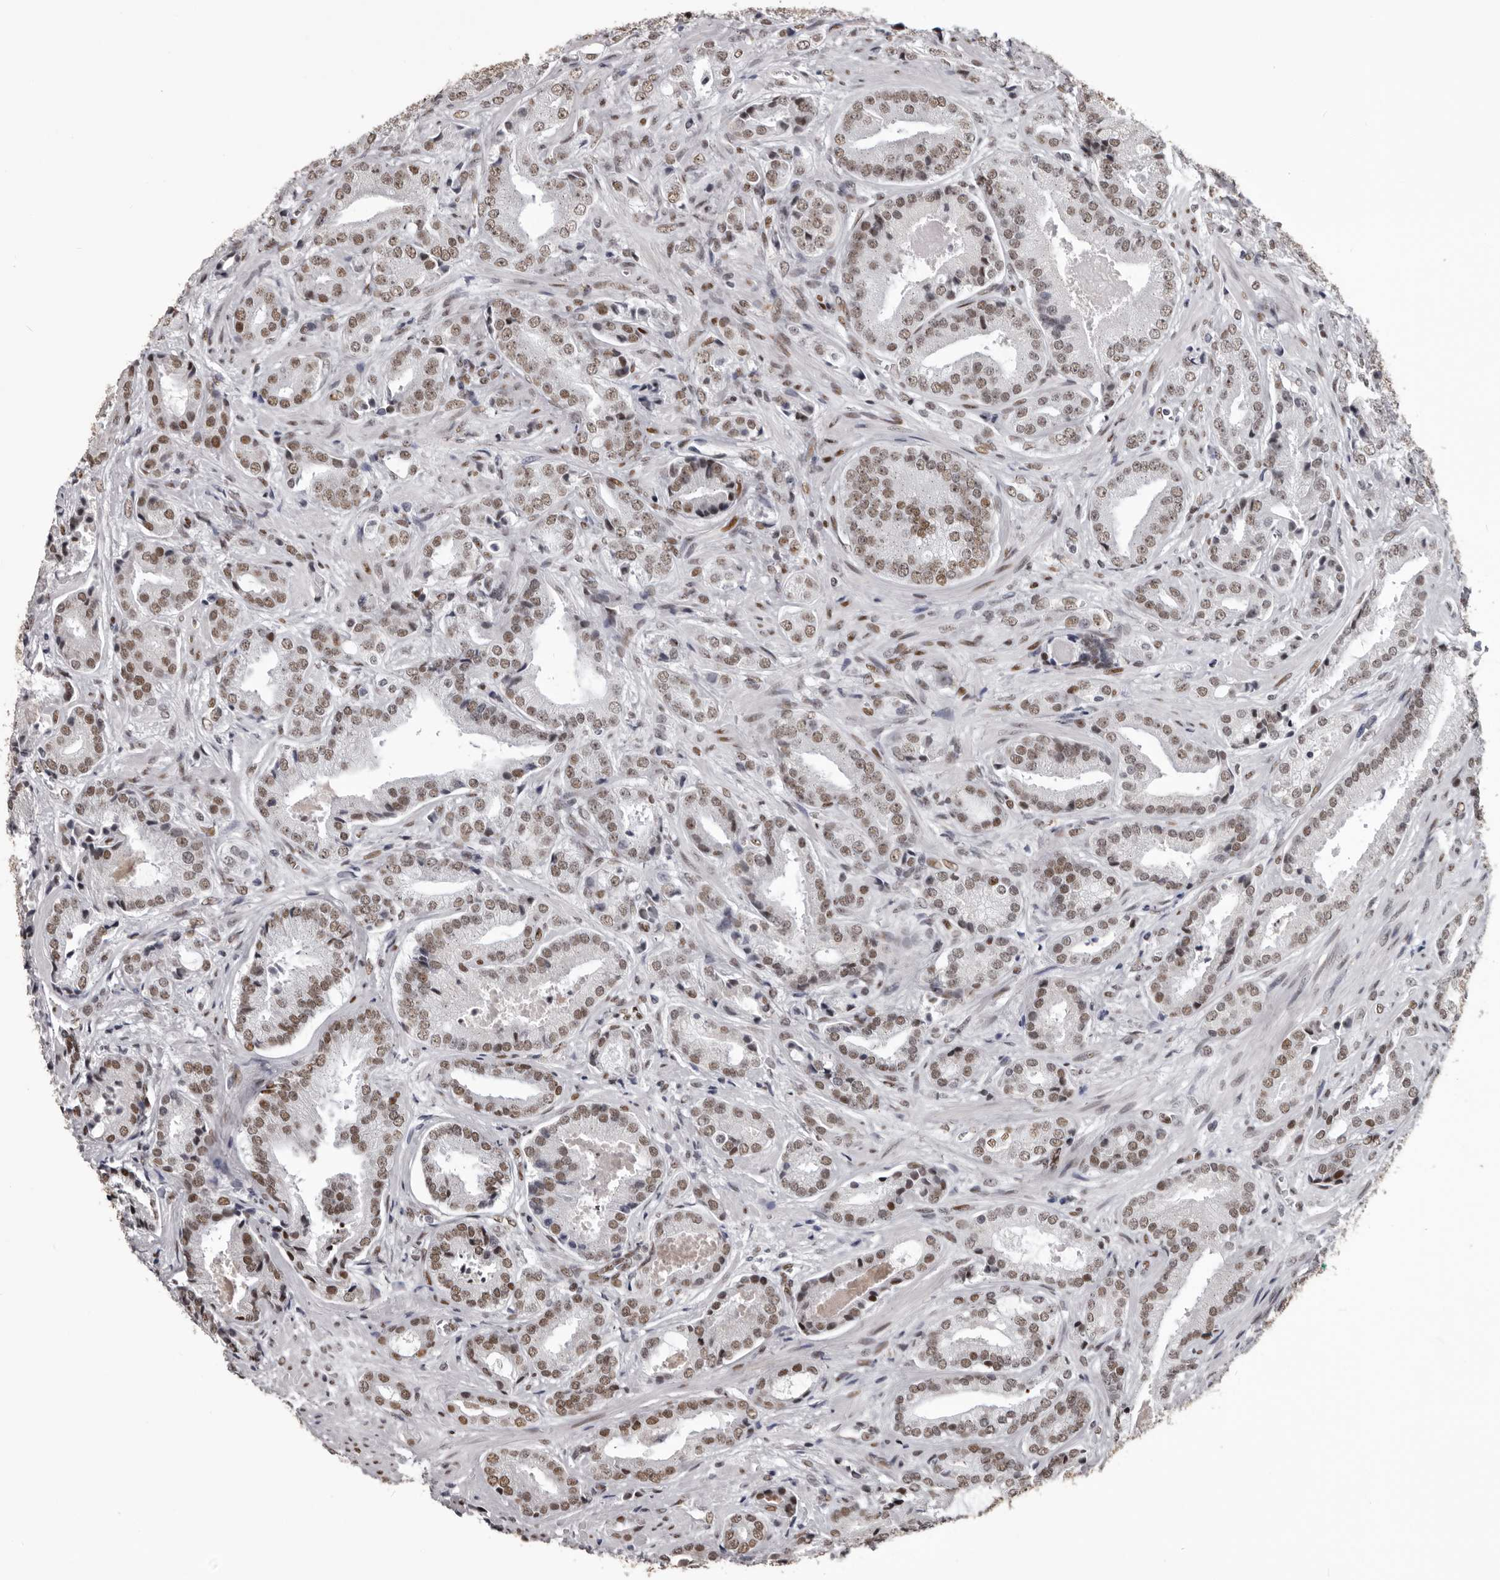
{"staining": {"intensity": "weak", "quantity": ">75%", "location": "nuclear"}, "tissue": "prostate cancer", "cell_type": "Tumor cells", "image_type": "cancer", "snomed": [{"axis": "morphology", "description": "Adenocarcinoma, High grade"}, {"axis": "topography", "description": "Prostate"}], "caption": "Weak nuclear staining is seen in about >75% of tumor cells in prostate cancer. Using DAB (3,3'-diaminobenzidine) (brown) and hematoxylin (blue) stains, captured at high magnification using brightfield microscopy.", "gene": "NUMA1", "patient": {"sex": "male", "age": 73}}